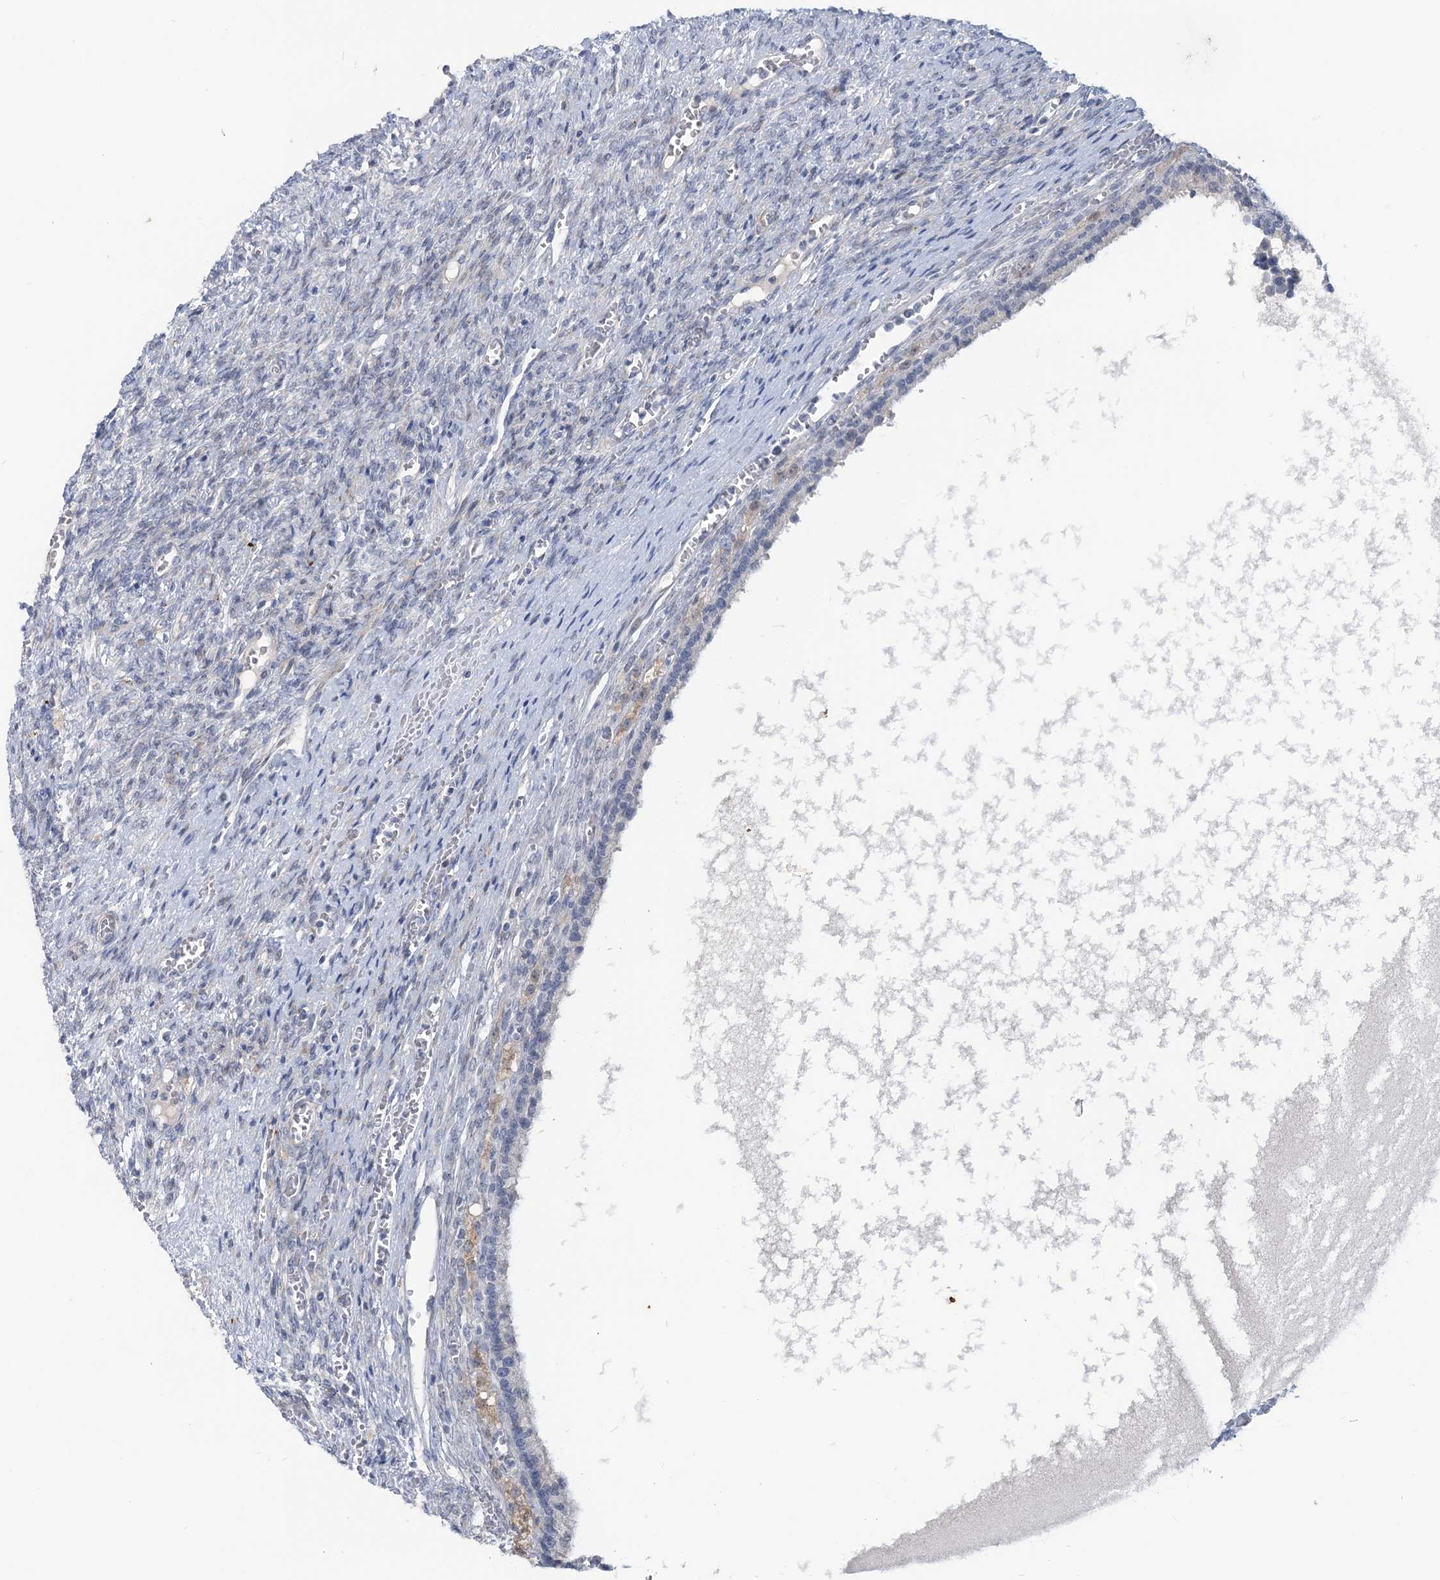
{"staining": {"intensity": "negative", "quantity": "none", "location": "none"}, "tissue": "ovary", "cell_type": "Ovarian stroma cells", "image_type": "normal", "snomed": [{"axis": "morphology", "description": "Normal tissue, NOS"}, {"axis": "topography", "description": "Ovary"}], "caption": "Ovarian stroma cells are negative for brown protein staining in benign ovary. Nuclei are stained in blue.", "gene": "SNED1", "patient": {"sex": "female", "age": 41}}